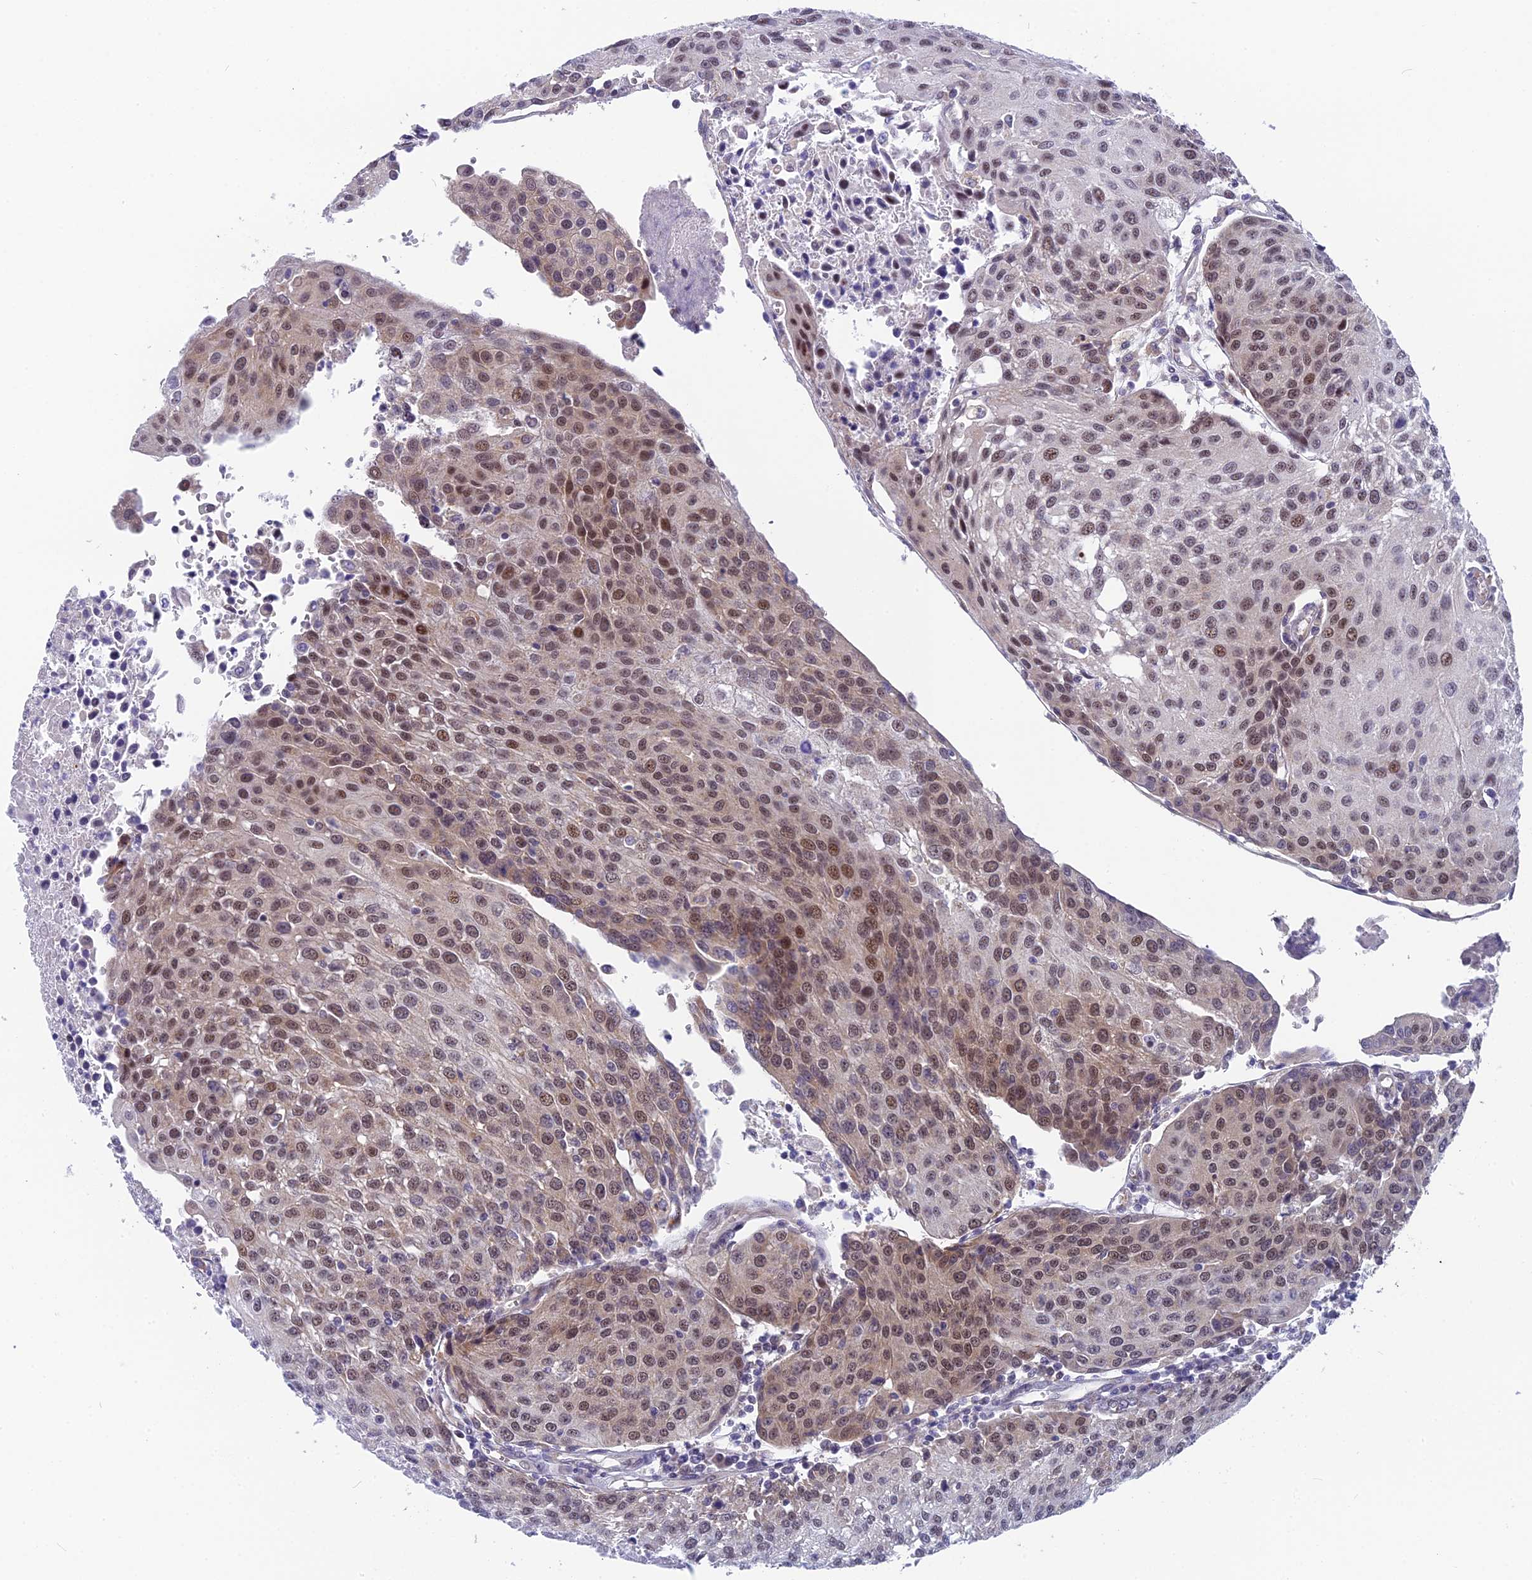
{"staining": {"intensity": "moderate", "quantity": ">75%", "location": "nuclear"}, "tissue": "urothelial cancer", "cell_type": "Tumor cells", "image_type": "cancer", "snomed": [{"axis": "morphology", "description": "Urothelial carcinoma, High grade"}, {"axis": "topography", "description": "Urinary bladder"}], "caption": "Urothelial cancer was stained to show a protein in brown. There is medium levels of moderate nuclear positivity in approximately >75% of tumor cells. Immunohistochemistry (ihc) stains the protein in brown and the nuclei are stained blue.", "gene": "CMC1", "patient": {"sex": "female", "age": 85}}